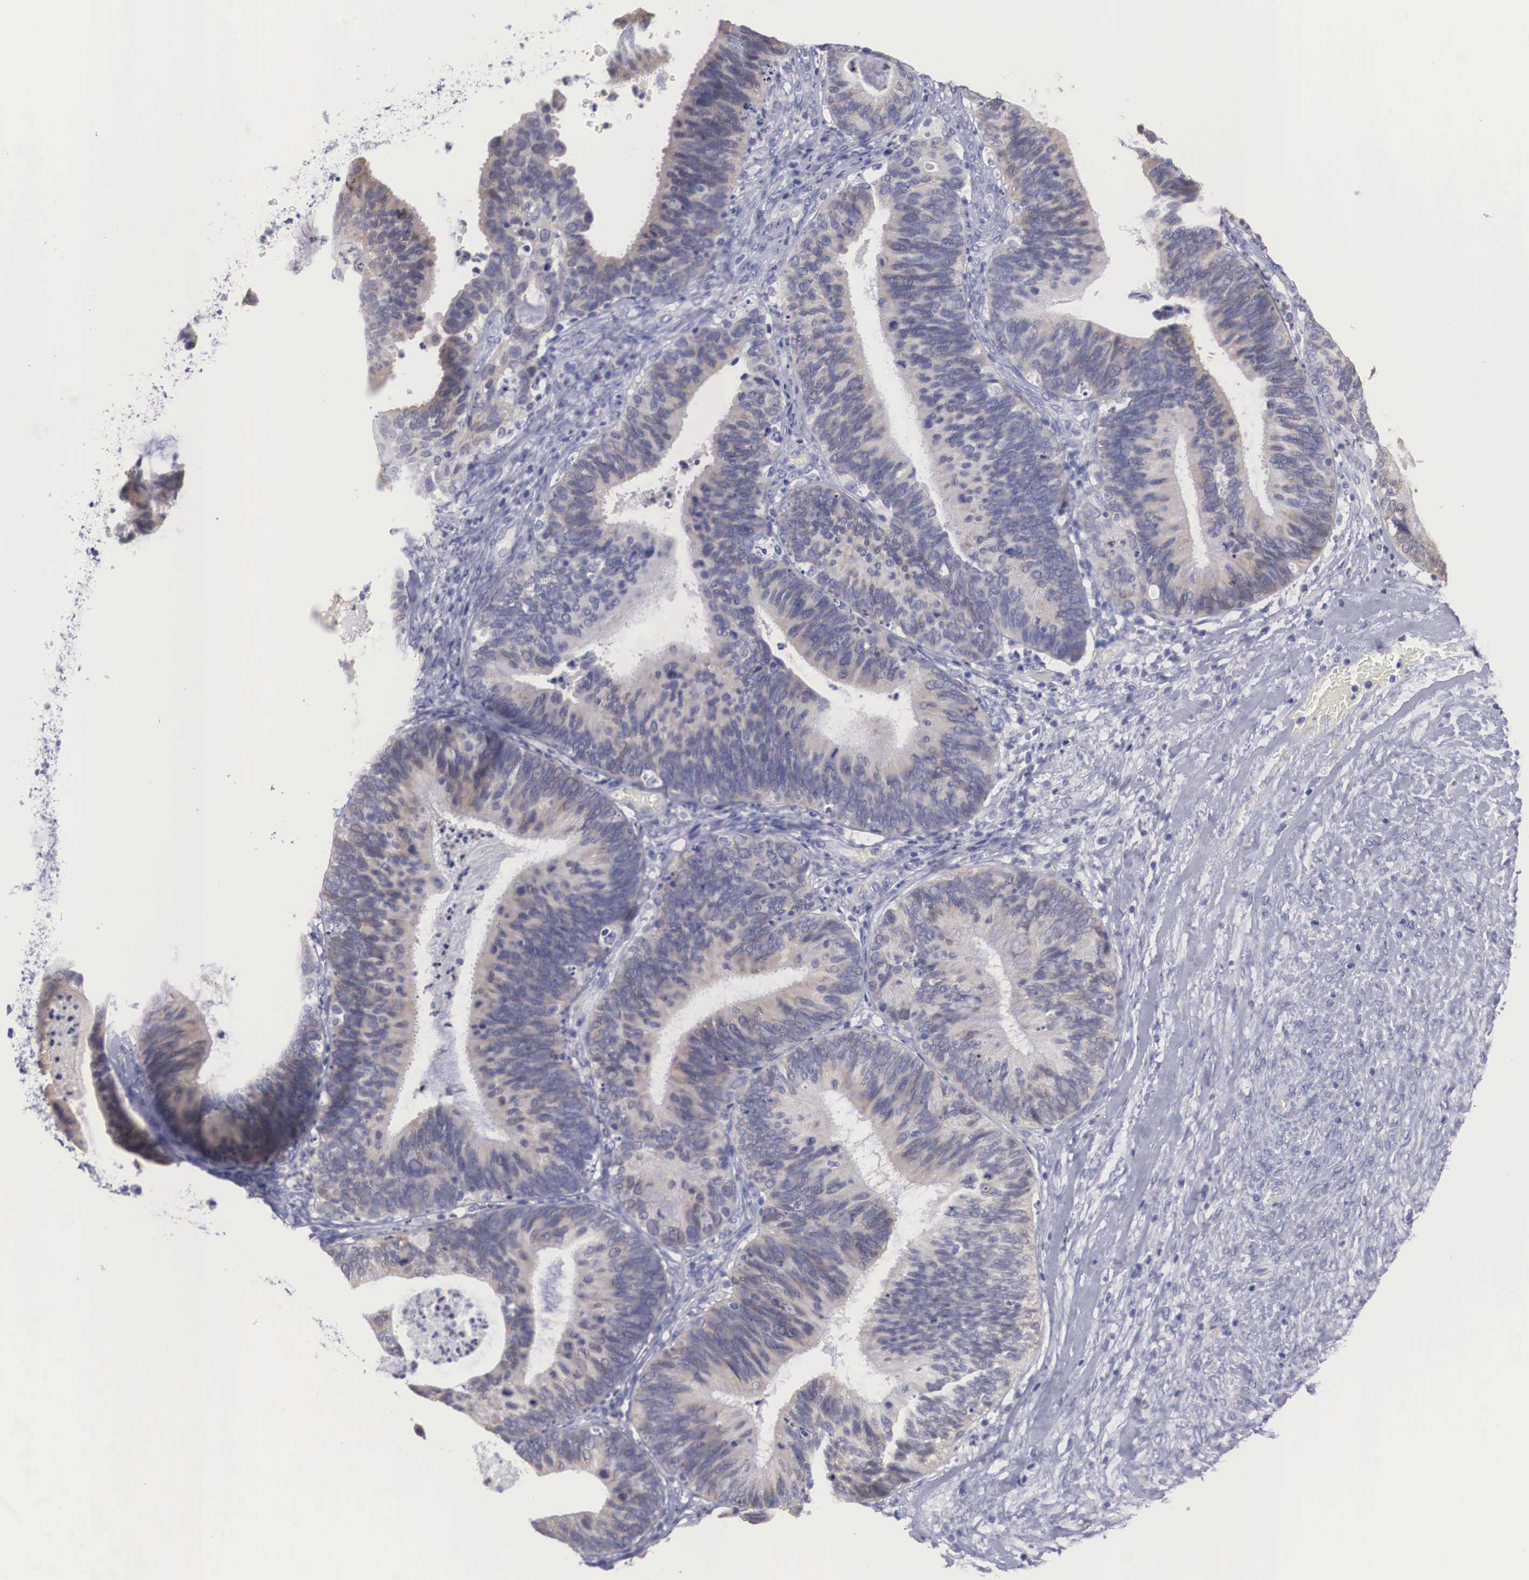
{"staining": {"intensity": "weak", "quantity": "<25%", "location": "cytoplasmic/membranous"}, "tissue": "ovarian cancer", "cell_type": "Tumor cells", "image_type": "cancer", "snomed": [{"axis": "morphology", "description": "Carcinoma, endometroid"}, {"axis": "topography", "description": "Ovary"}], "caption": "Photomicrograph shows no protein positivity in tumor cells of ovarian endometroid carcinoma tissue.", "gene": "REPS2", "patient": {"sex": "female", "age": 52}}